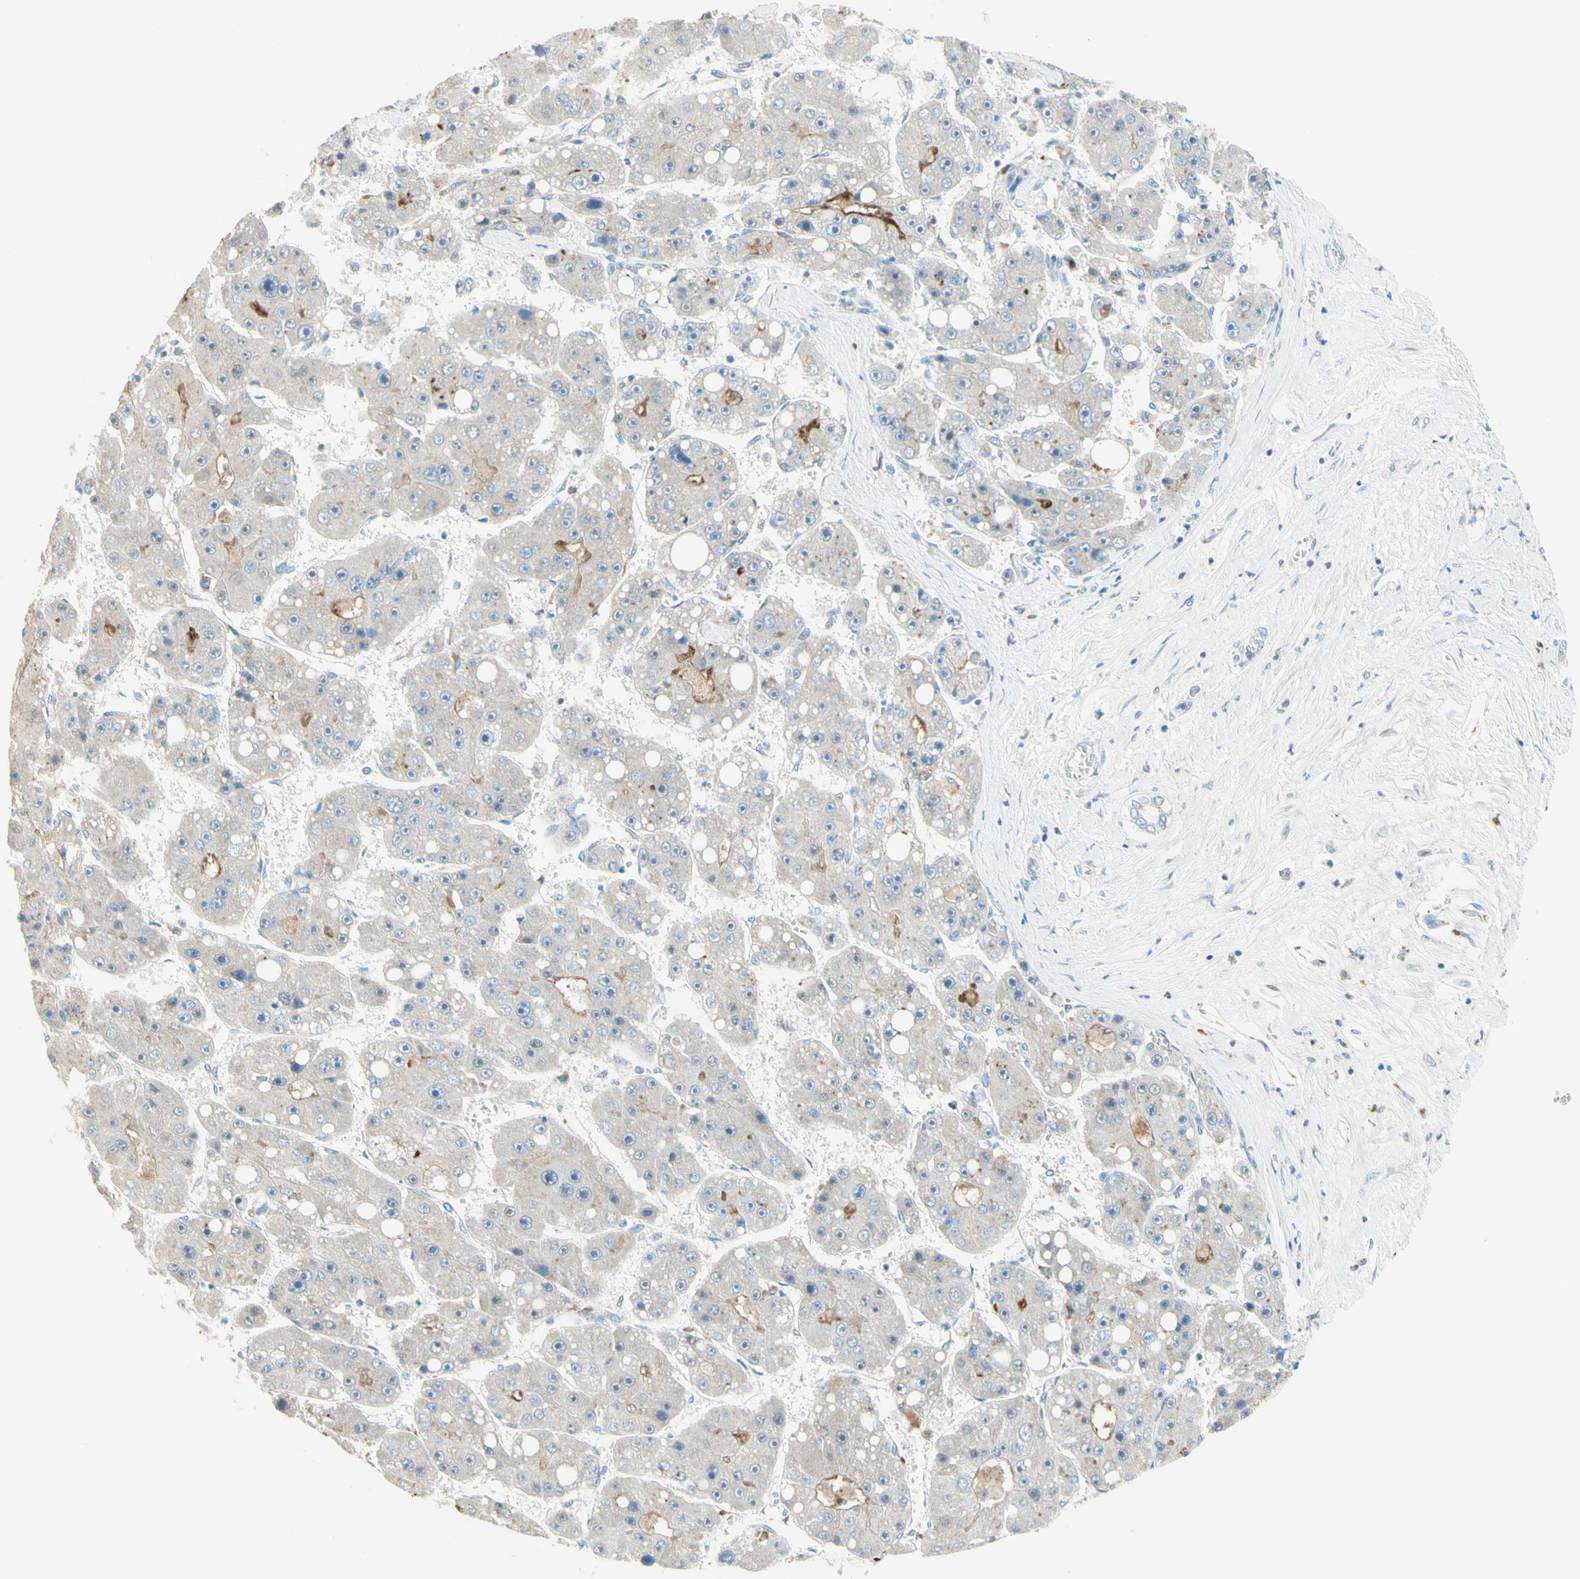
{"staining": {"intensity": "moderate", "quantity": "25%-75%", "location": "cytoplasmic/membranous"}, "tissue": "liver cancer", "cell_type": "Tumor cells", "image_type": "cancer", "snomed": [{"axis": "morphology", "description": "Carcinoma, Hepatocellular, NOS"}, {"axis": "topography", "description": "Liver"}], "caption": "A photomicrograph of liver hepatocellular carcinoma stained for a protein exhibits moderate cytoplasmic/membranous brown staining in tumor cells.", "gene": "NECTIN4", "patient": {"sex": "female", "age": 61}}